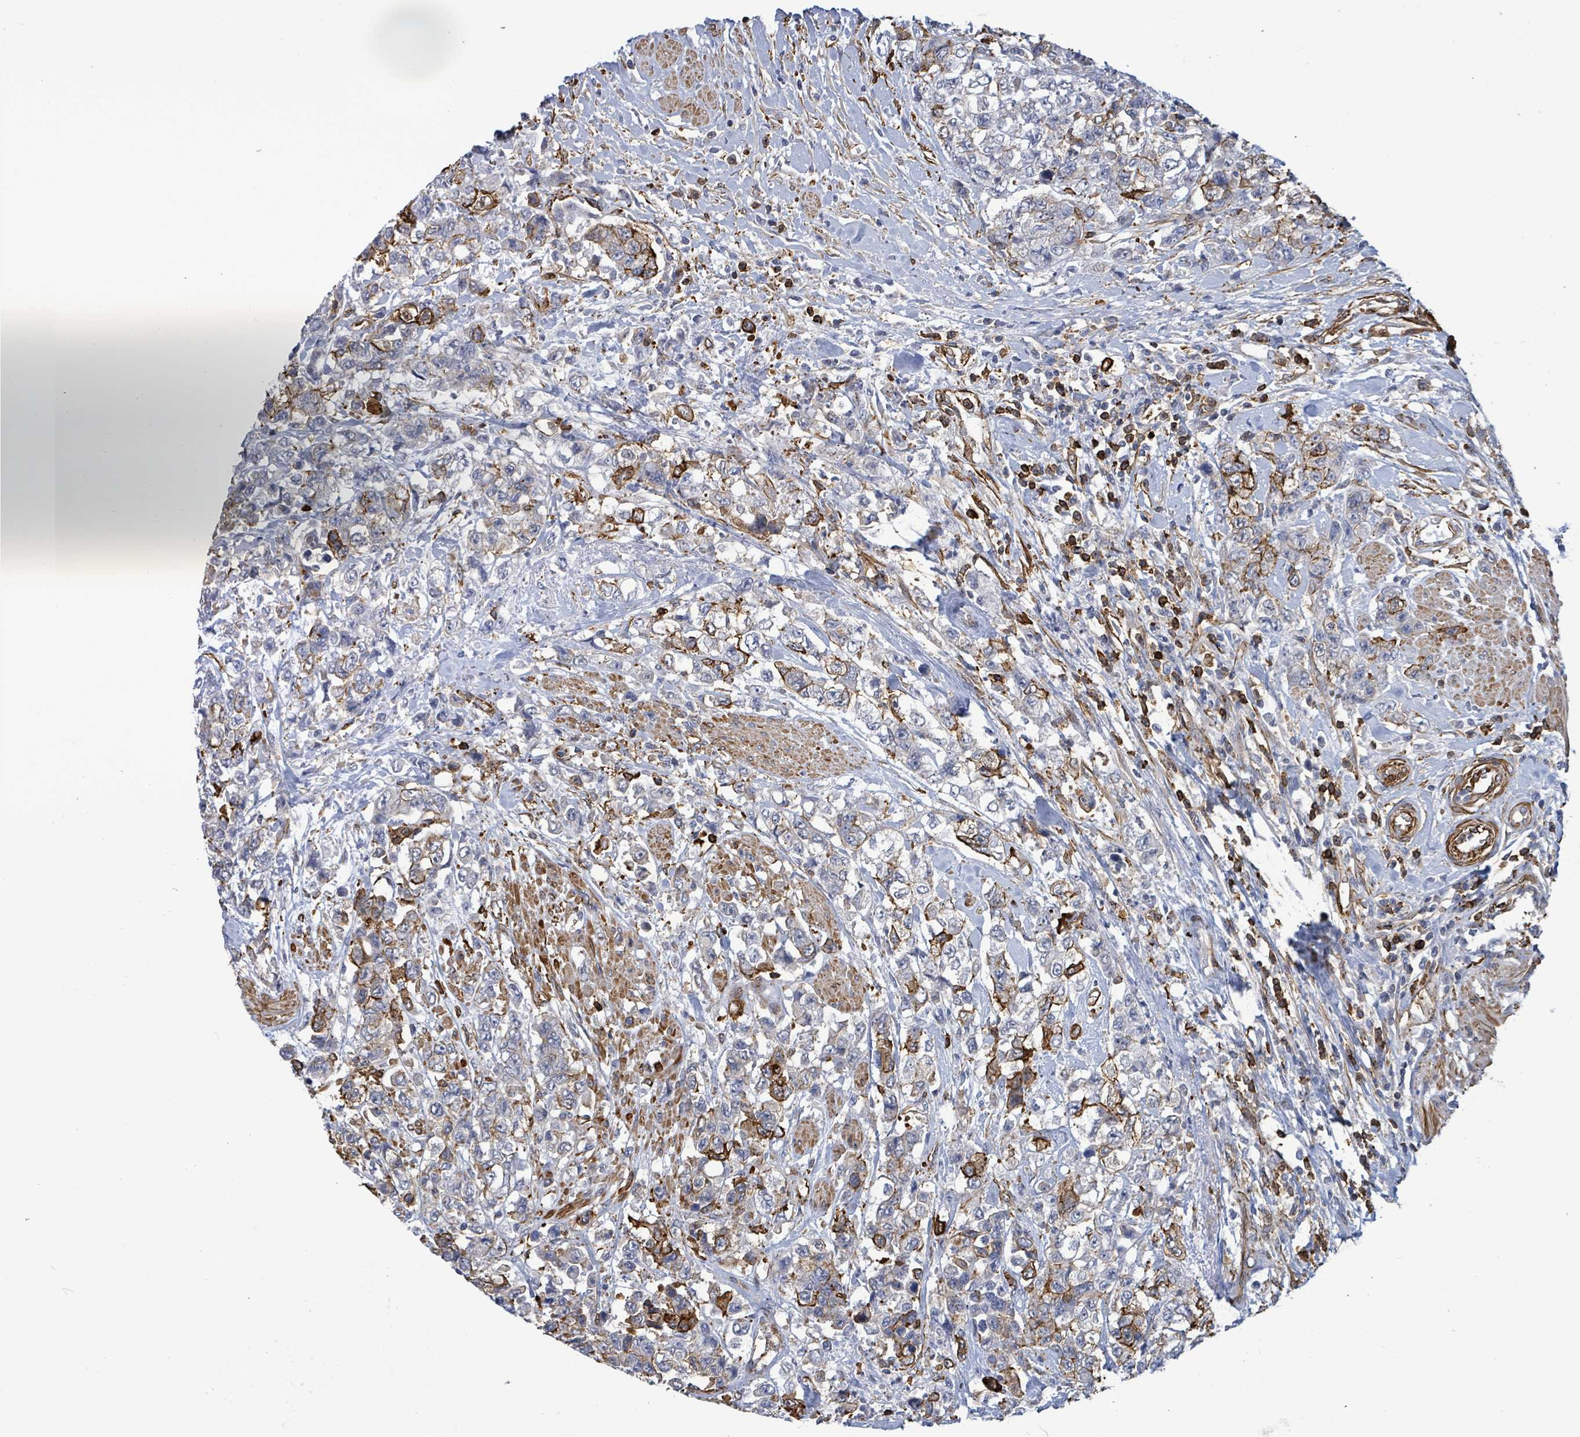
{"staining": {"intensity": "strong", "quantity": "<25%", "location": "cytoplasmic/membranous"}, "tissue": "urothelial cancer", "cell_type": "Tumor cells", "image_type": "cancer", "snomed": [{"axis": "morphology", "description": "Urothelial carcinoma, High grade"}, {"axis": "topography", "description": "Urinary bladder"}], "caption": "High-power microscopy captured an IHC photomicrograph of urothelial cancer, revealing strong cytoplasmic/membranous staining in about <25% of tumor cells.", "gene": "PRKRIP1", "patient": {"sex": "female", "age": 78}}